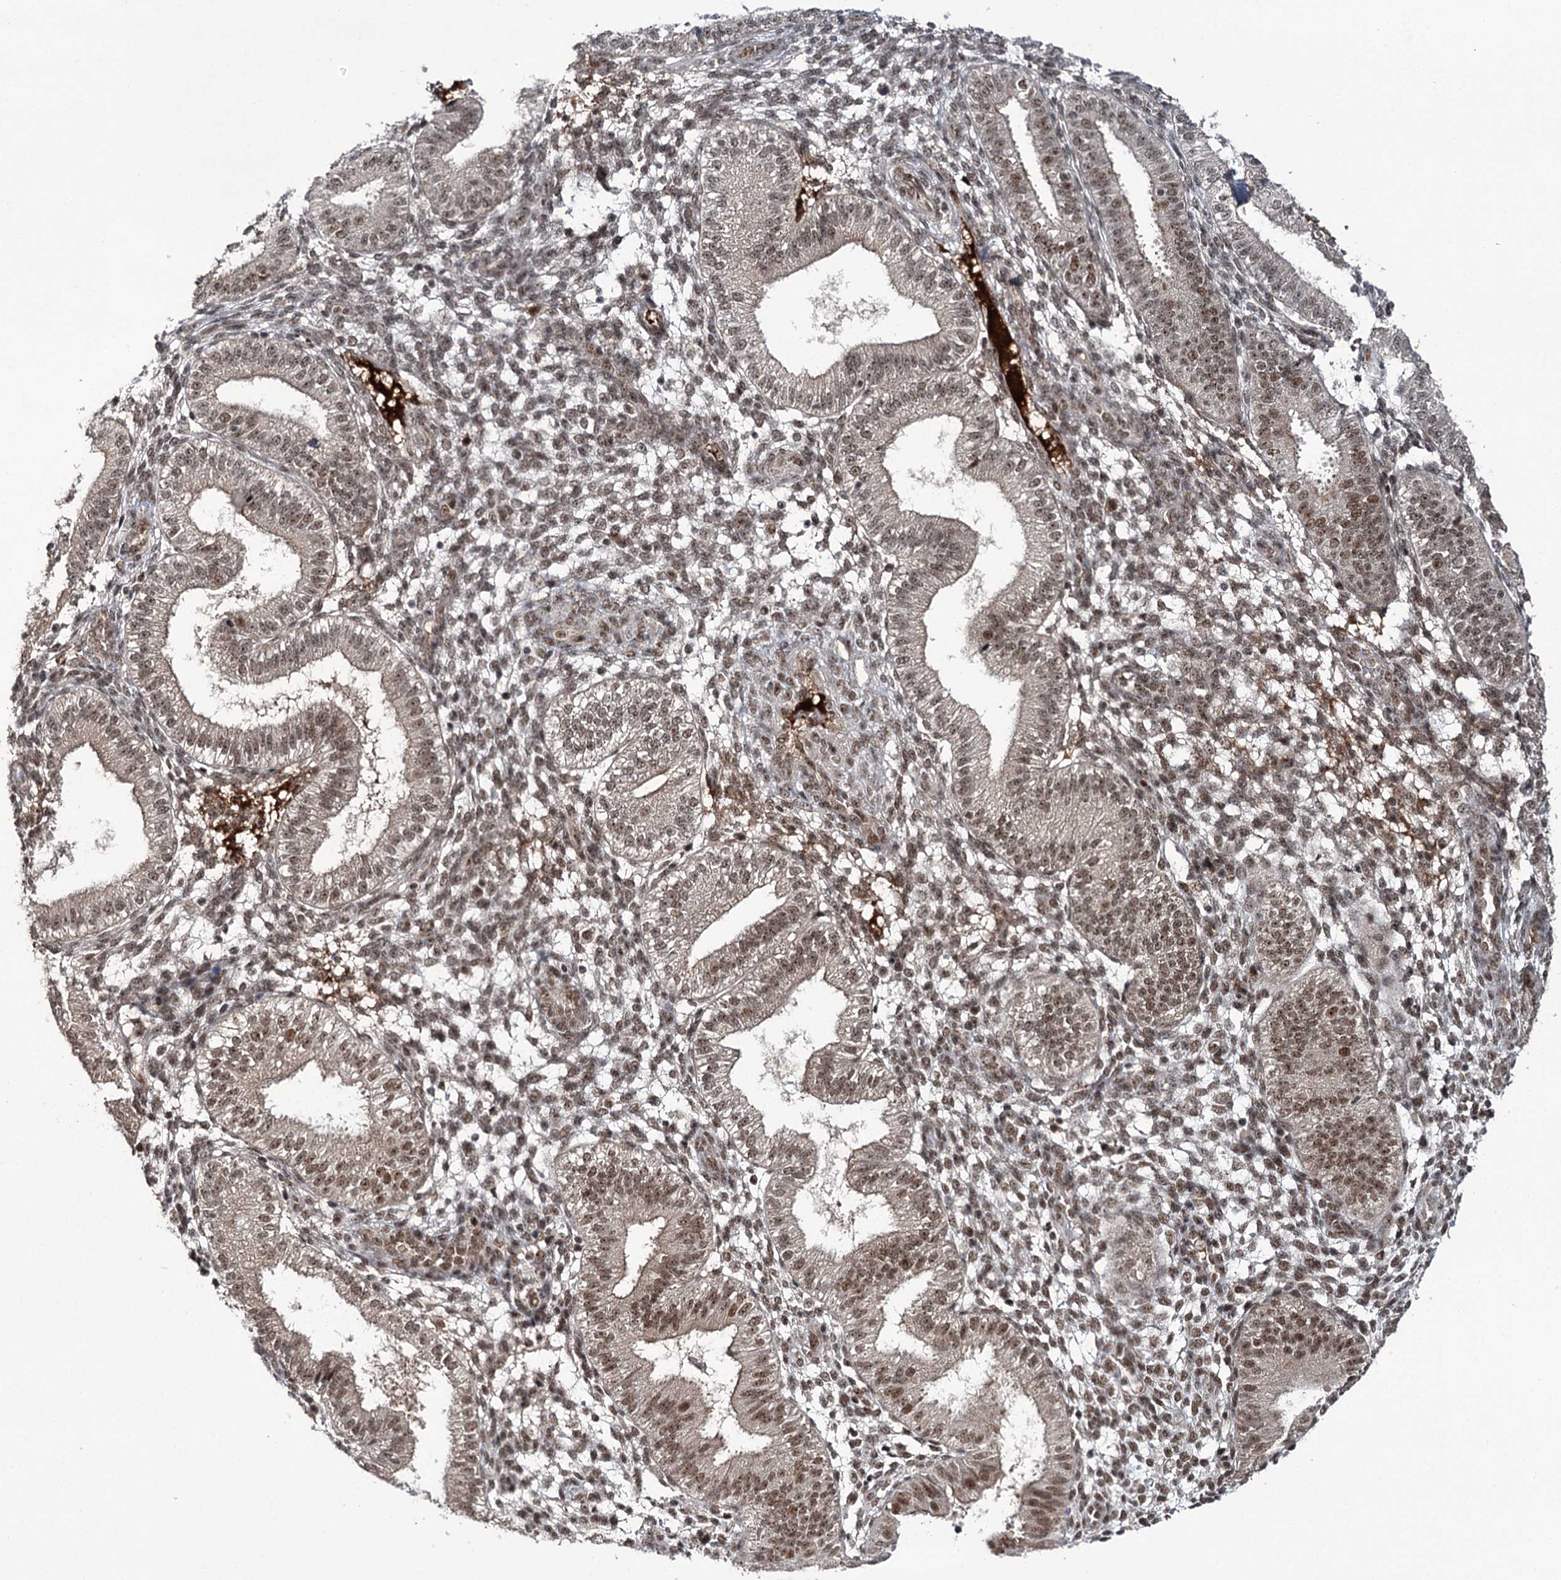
{"staining": {"intensity": "moderate", "quantity": "<25%", "location": "nuclear"}, "tissue": "endometrium", "cell_type": "Cells in endometrial stroma", "image_type": "normal", "snomed": [{"axis": "morphology", "description": "Normal tissue, NOS"}, {"axis": "topography", "description": "Endometrium"}], "caption": "Protein staining of benign endometrium displays moderate nuclear positivity in approximately <25% of cells in endometrial stroma.", "gene": "ERCC3", "patient": {"sex": "female", "age": 39}}